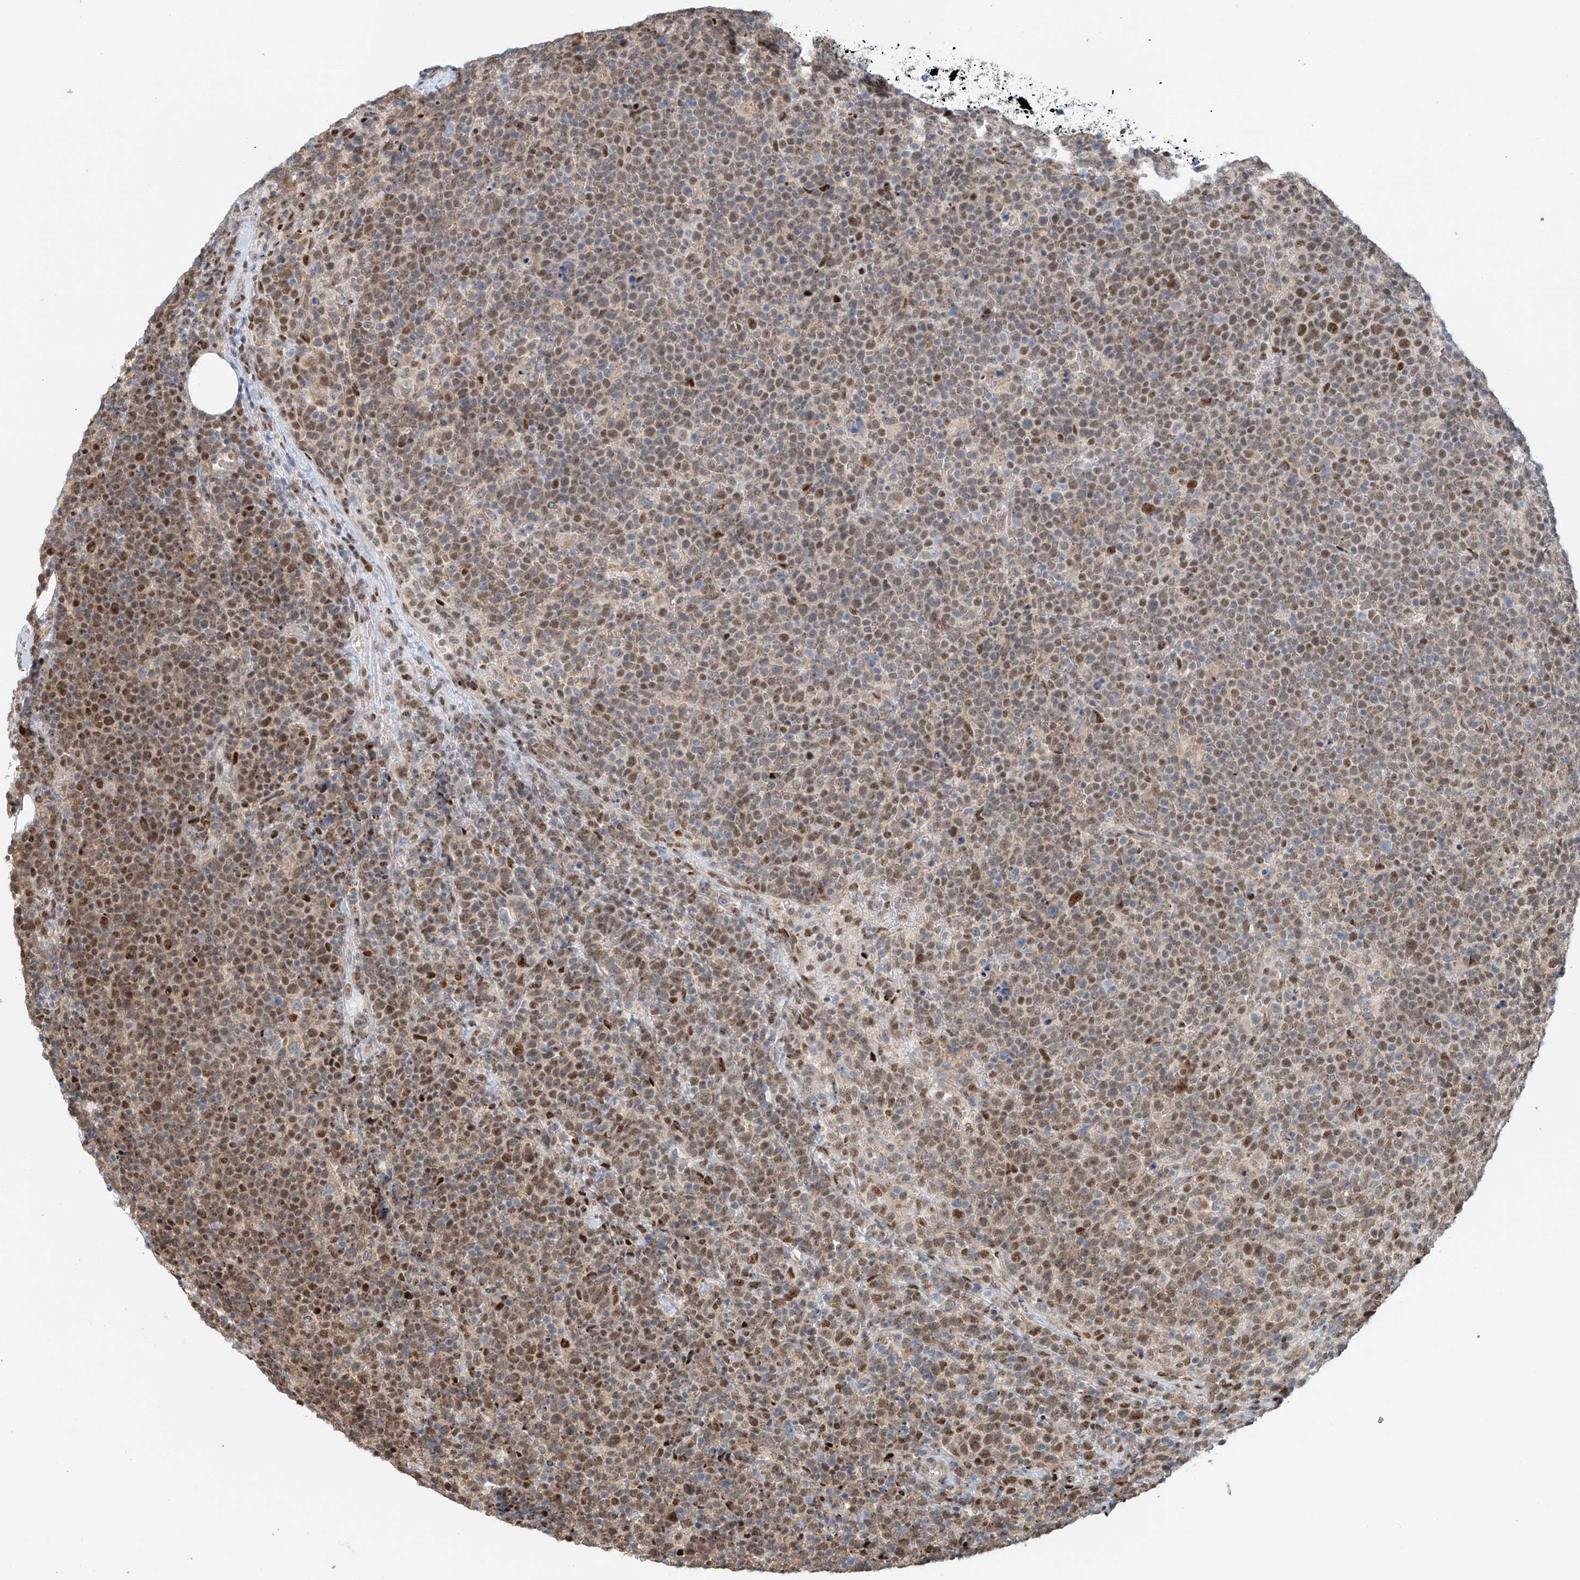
{"staining": {"intensity": "moderate", "quantity": "25%-75%", "location": "nuclear"}, "tissue": "lymphoma", "cell_type": "Tumor cells", "image_type": "cancer", "snomed": [{"axis": "morphology", "description": "Malignant lymphoma, non-Hodgkin's type, High grade"}, {"axis": "topography", "description": "Lymph node"}], "caption": "Protein expression analysis of human malignant lymphoma, non-Hodgkin's type (high-grade) reveals moderate nuclear positivity in approximately 25%-75% of tumor cells.", "gene": "ZNF514", "patient": {"sex": "male", "age": 61}}